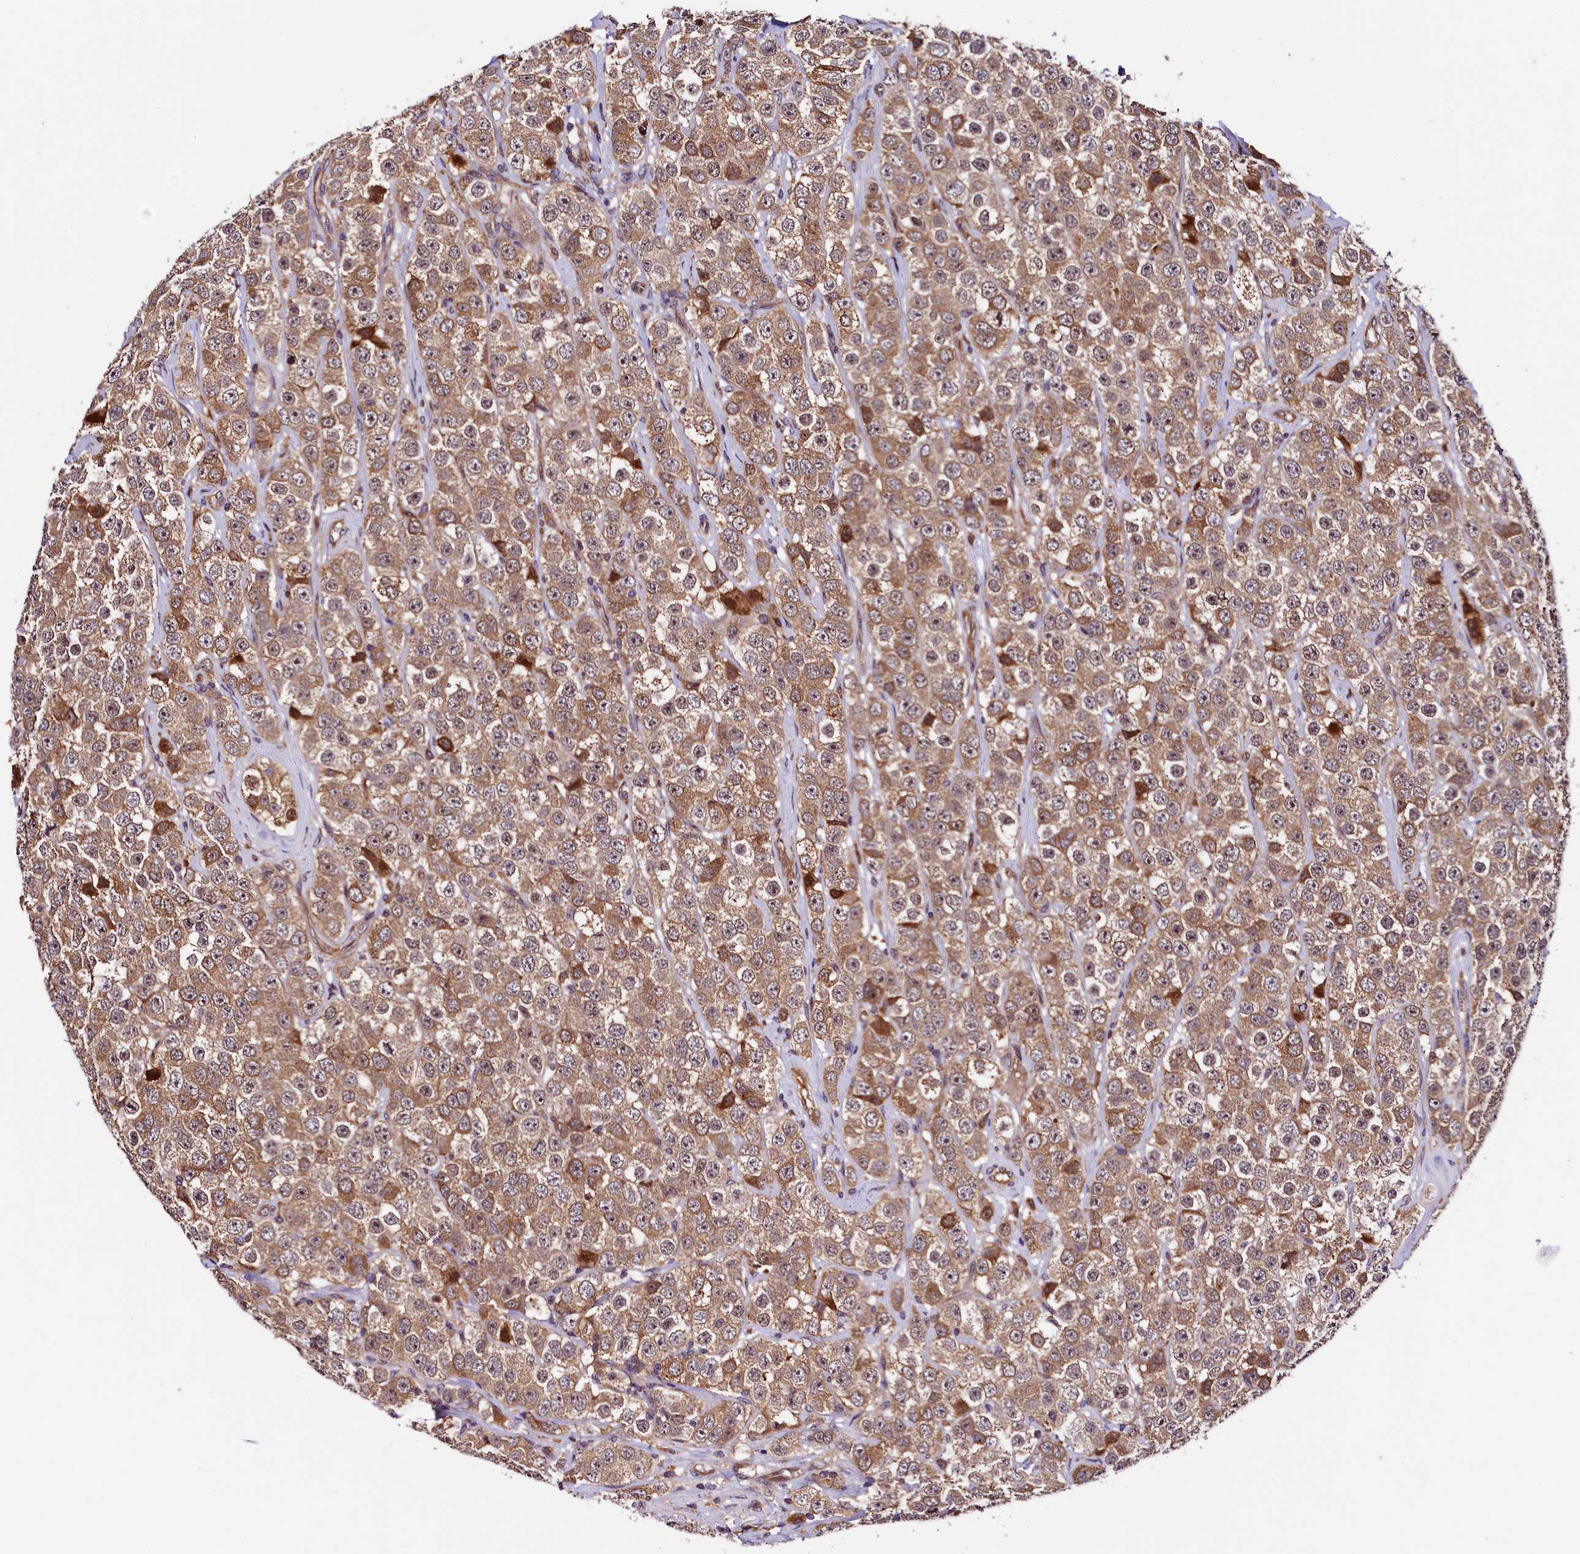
{"staining": {"intensity": "moderate", "quantity": ">75%", "location": "cytoplasmic/membranous"}, "tissue": "testis cancer", "cell_type": "Tumor cells", "image_type": "cancer", "snomed": [{"axis": "morphology", "description": "Seminoma, NOS"}, {"axis": "topography", "description": "Testis"}], "caption": "Brown immunohistochemical staining in human testis cancer (seminoma) shows moderate cytoplasmic/membranous positivity in about >75% of tumor cells.", "gene": "VPS35", "patient": {"sex": "male", "age": 28}}